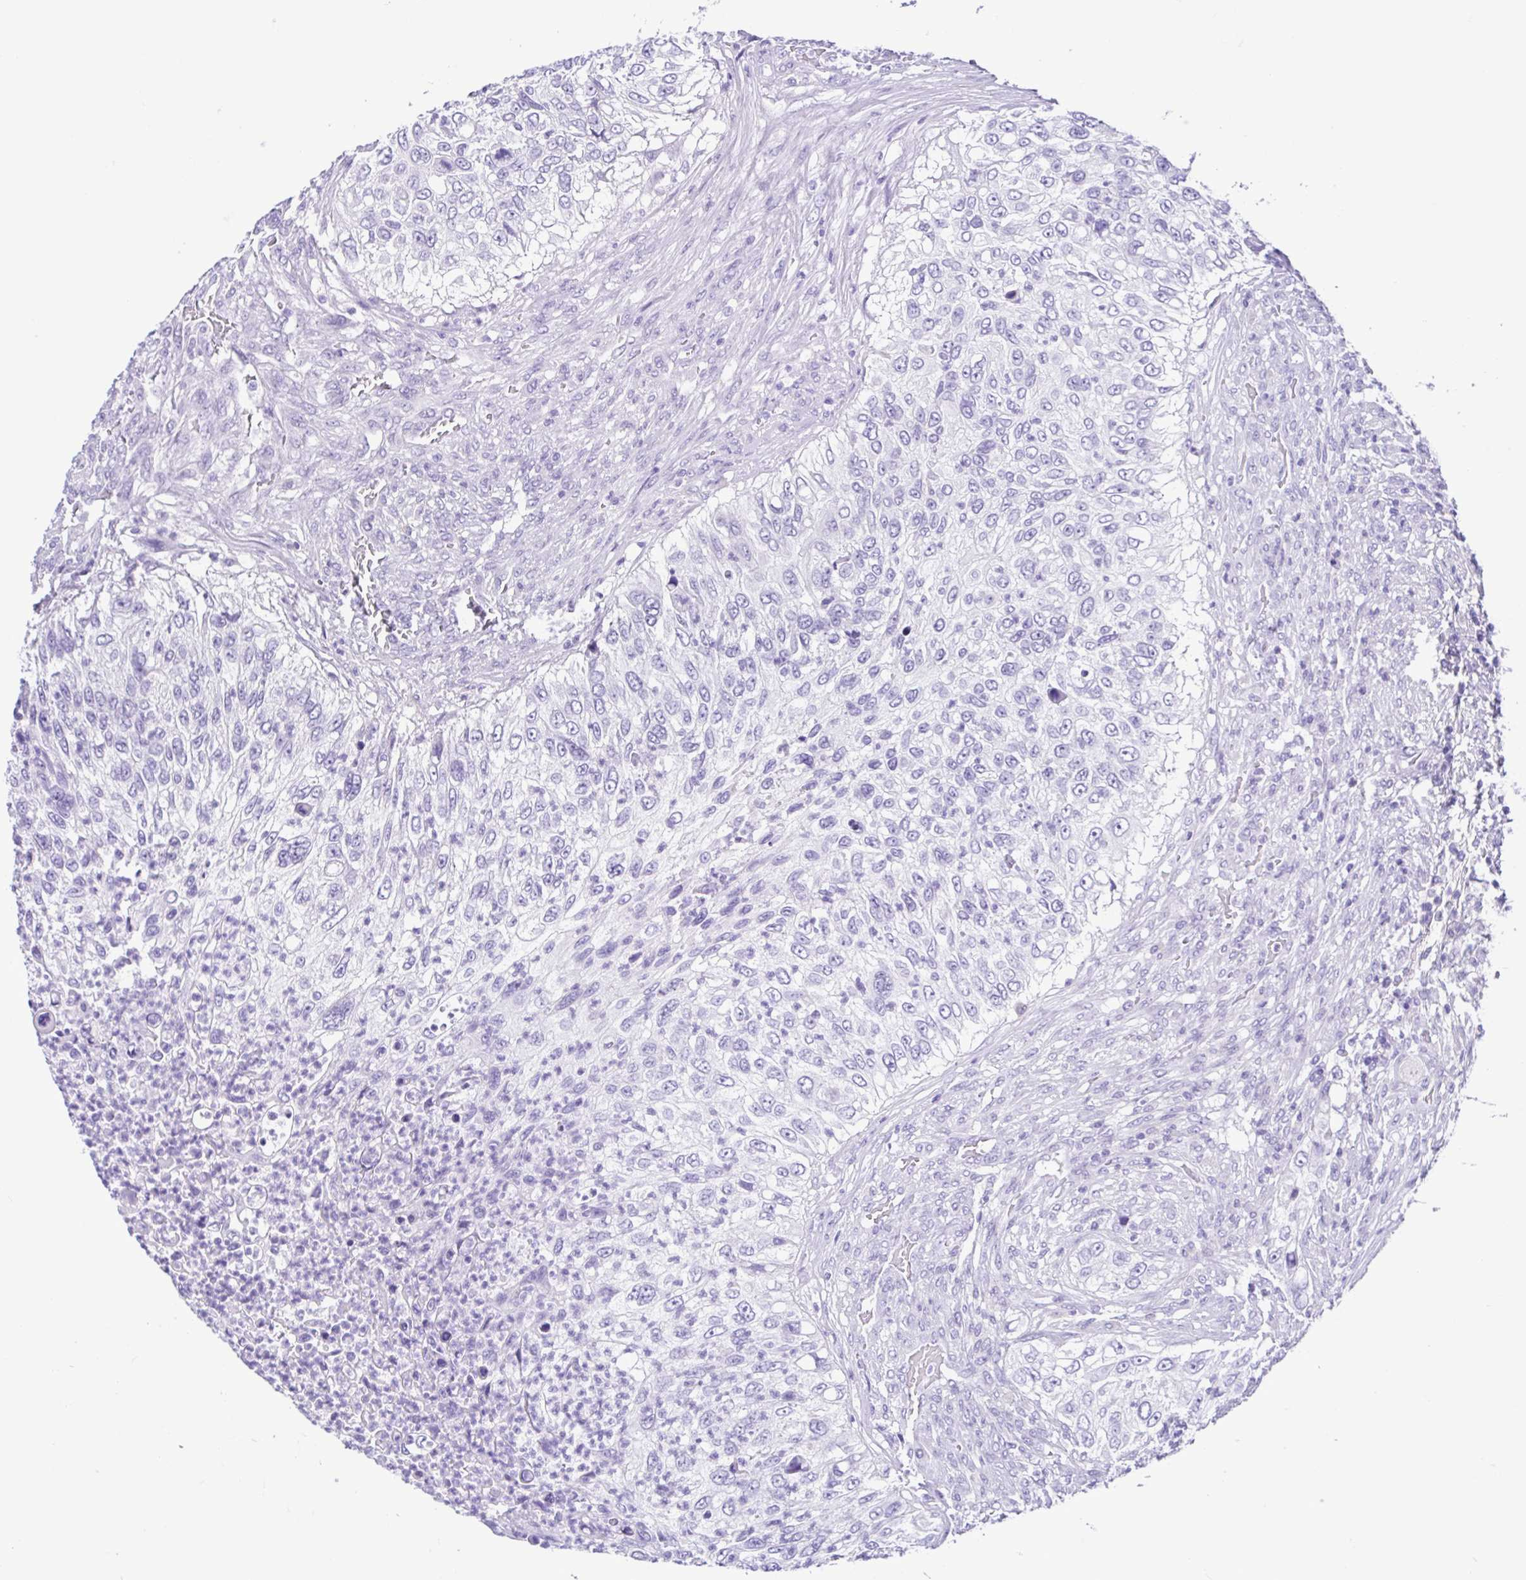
{"staining": {"intensity": "negative", "quantity": "none", "location": "none"}, "tissue": "urothelial cancer", "cell_type": "Tumor cells", "image_type": "cancer", "snomed": [{"axis": "morphology", "description": "Urothelial carcinoma, High grade"}, {"axis": "topography", "description": "Urinary bladder"}], "caption": "The immunohistochemistry histopathology image has no significant expression in tumor cells of urothelial carcinoma (high-grade) tissue.", "gene": "SPATA16", "patient": {"sex": "female", "age": 60}}